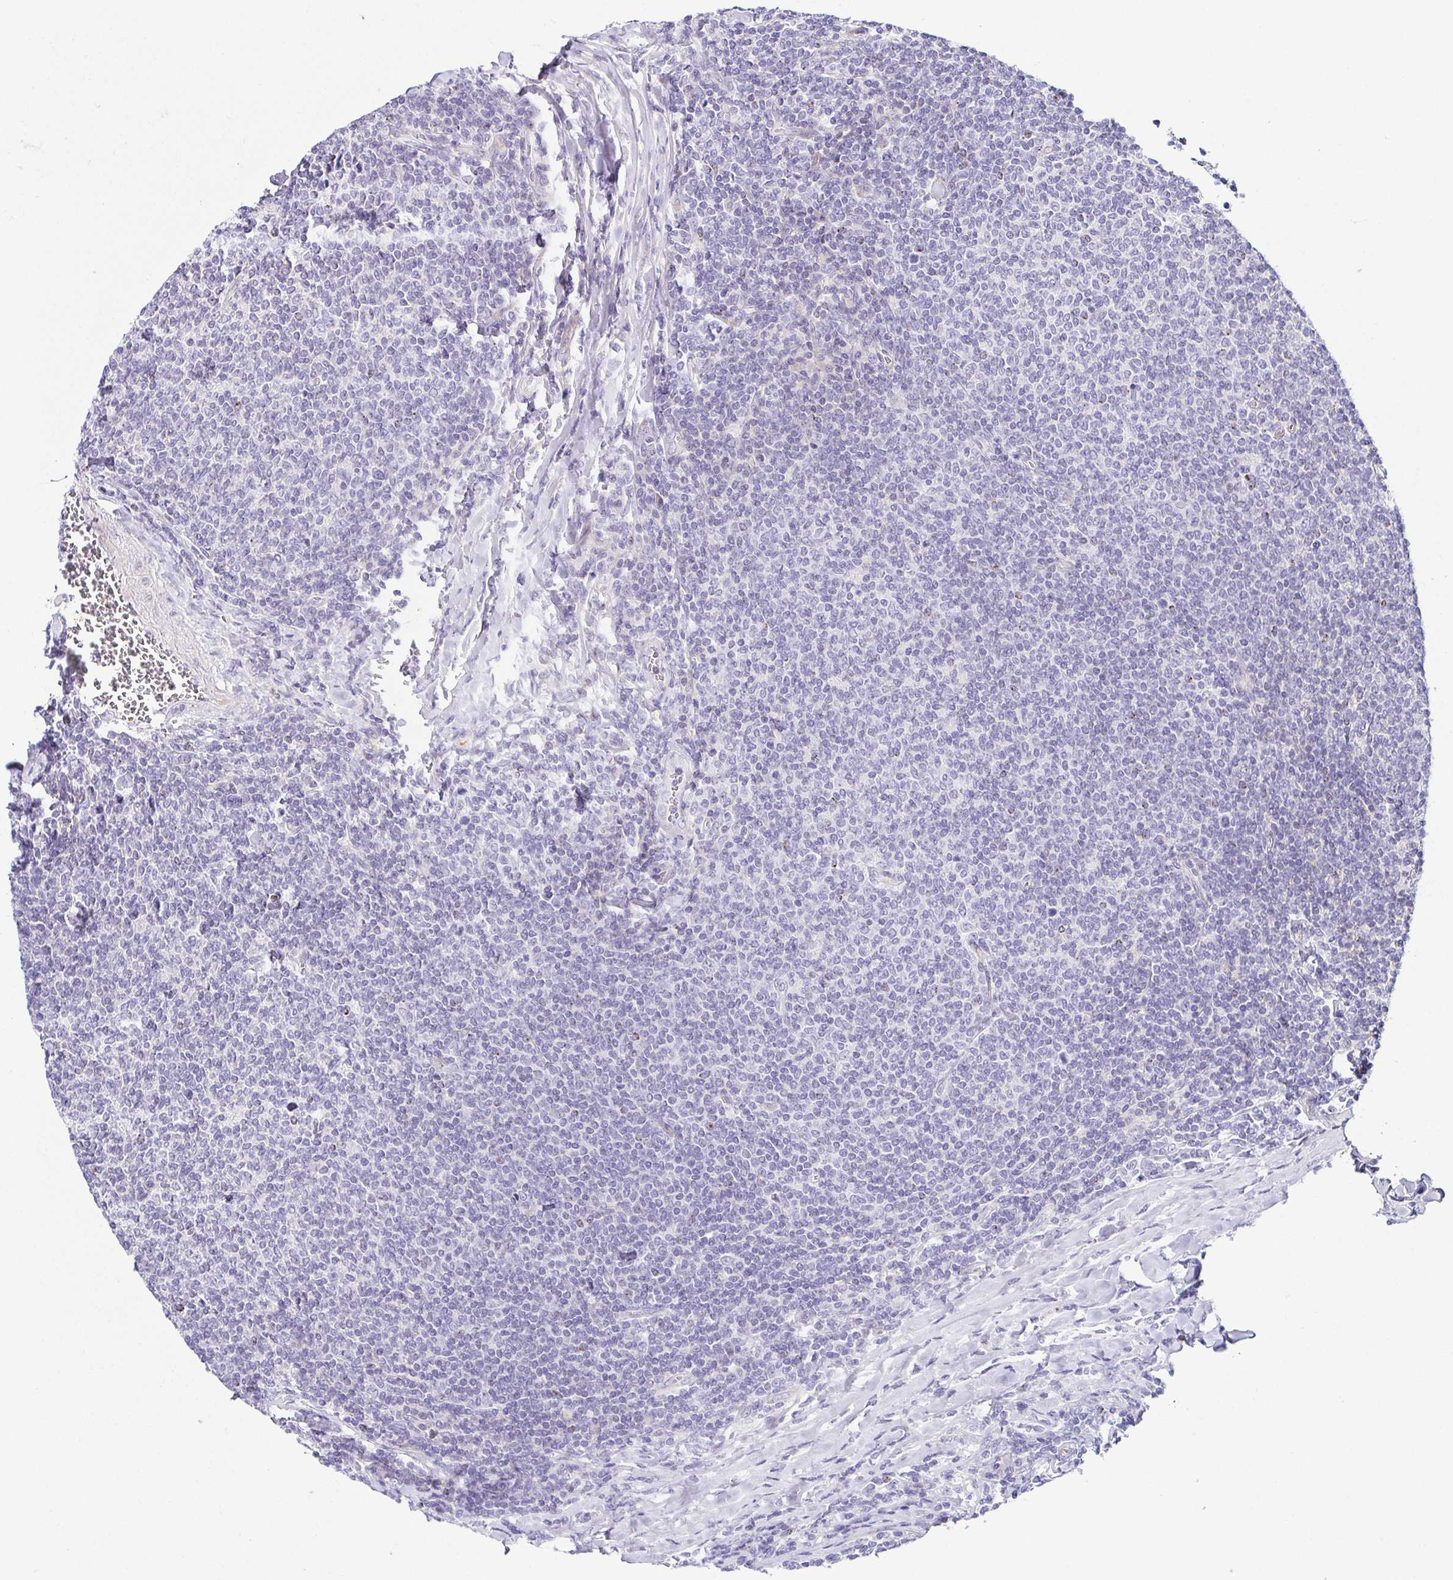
{"staining": {"intensity": "negative", "quantity": "none", "location": "none"}, "tissue": "lymphoma", "cell_type": "Tumor cells", "image_type": "cancer", "snomed": [{"axis": "morphology", "description": "Malignant lymphoma, non-Hodgkin's type, Low grade"}, {"axis": "topography", "description": "Lymph node"}], "caption": "Immunohistochemistry (IHC) histopathology image of human low-grade malignant lymphoma, non-Hodgkin's type stained for a protein (brown), which shows no staining in tumor cells. The staining was performed using DAB (3,3'-diaminobenzidine) to visualize the protein expression in brown, while the nuclei were stained in blue with hematoxylin (Magnification: 20x).", "gene": "FAM162B", "patient": {"sex": "male", "age": 52}}